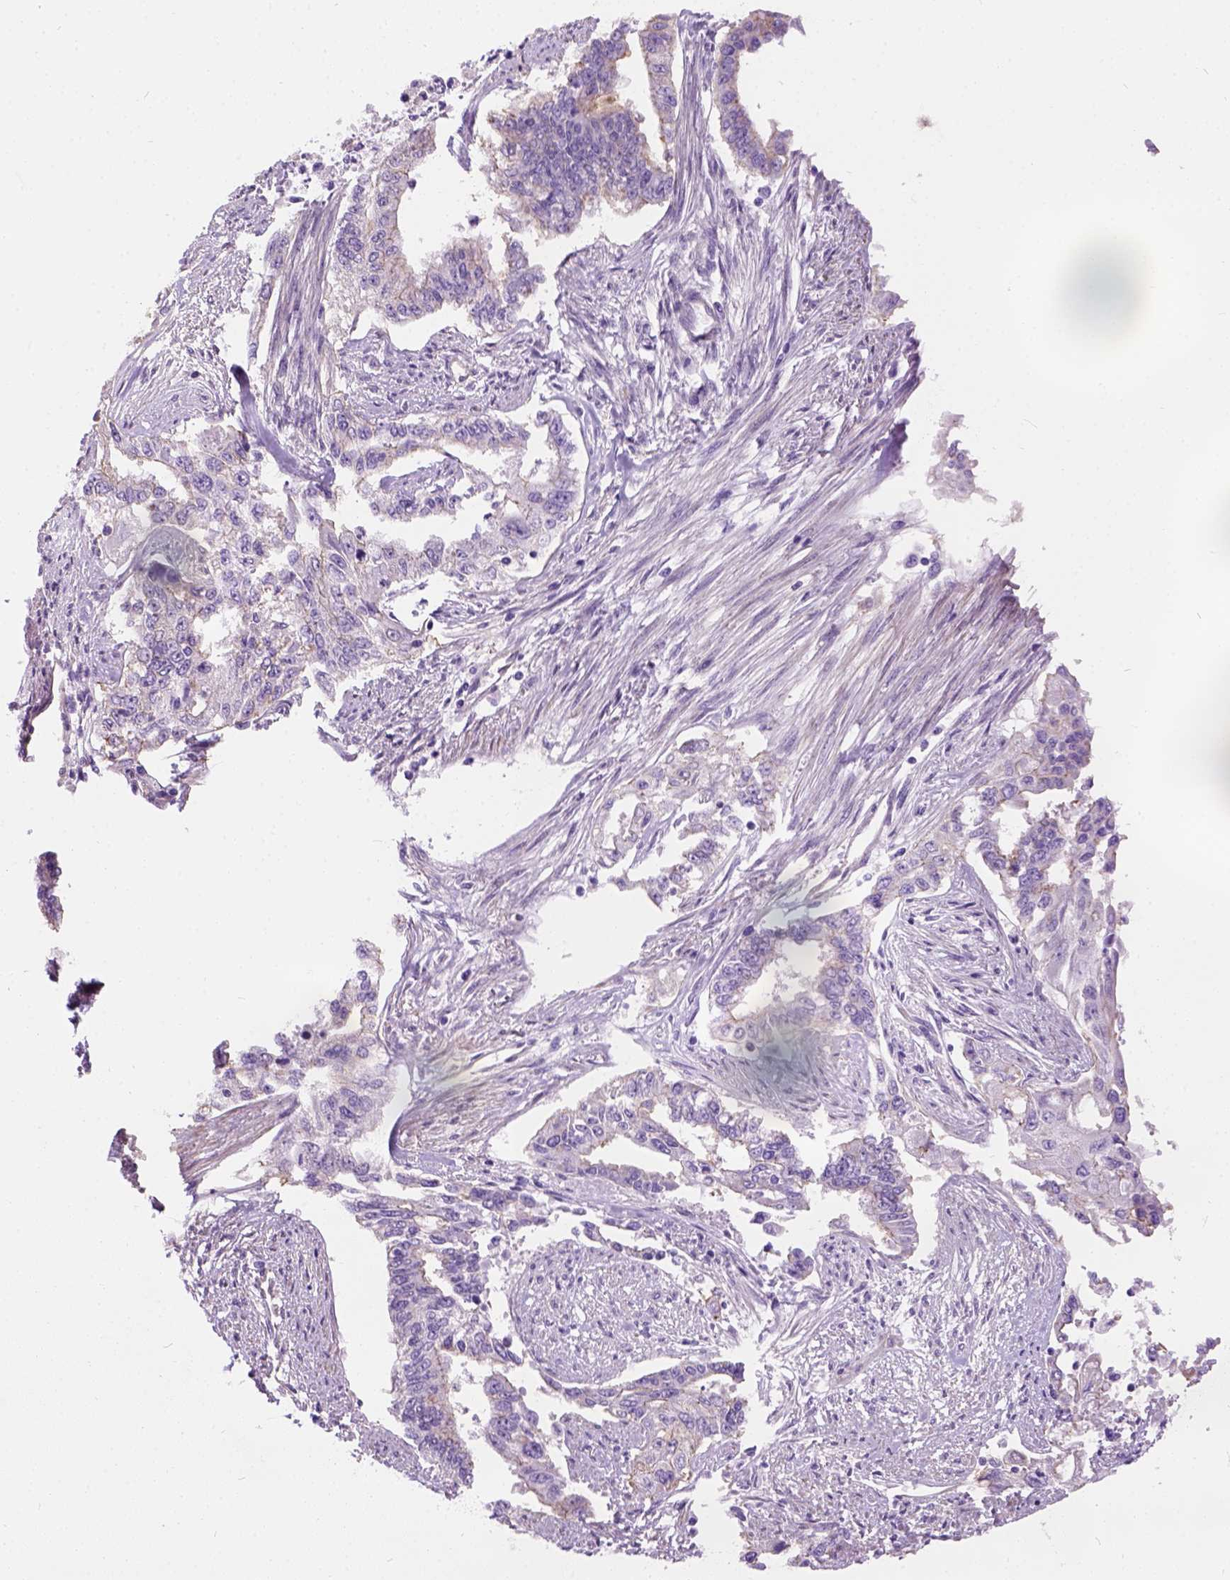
{"staining": {"intensity": "negative", "quantity": "none", "location": "none"}, "tissue": "endometrial cancer", "cell_type": "Tumor cells", "image_type": "cancer", "snomed": [{"axis": "morphology", "description": "Adenocarcinoma, NOS"}, {"axis": "topography", "description": "Uterus"}], "caption": "Endometrial adenocarcinoma stained for a protein using immunohistochemistry (IHC) reveals no staining tumor cells.", "gene": "PHF7", "patient": {"sex": "female", "age": 59}}